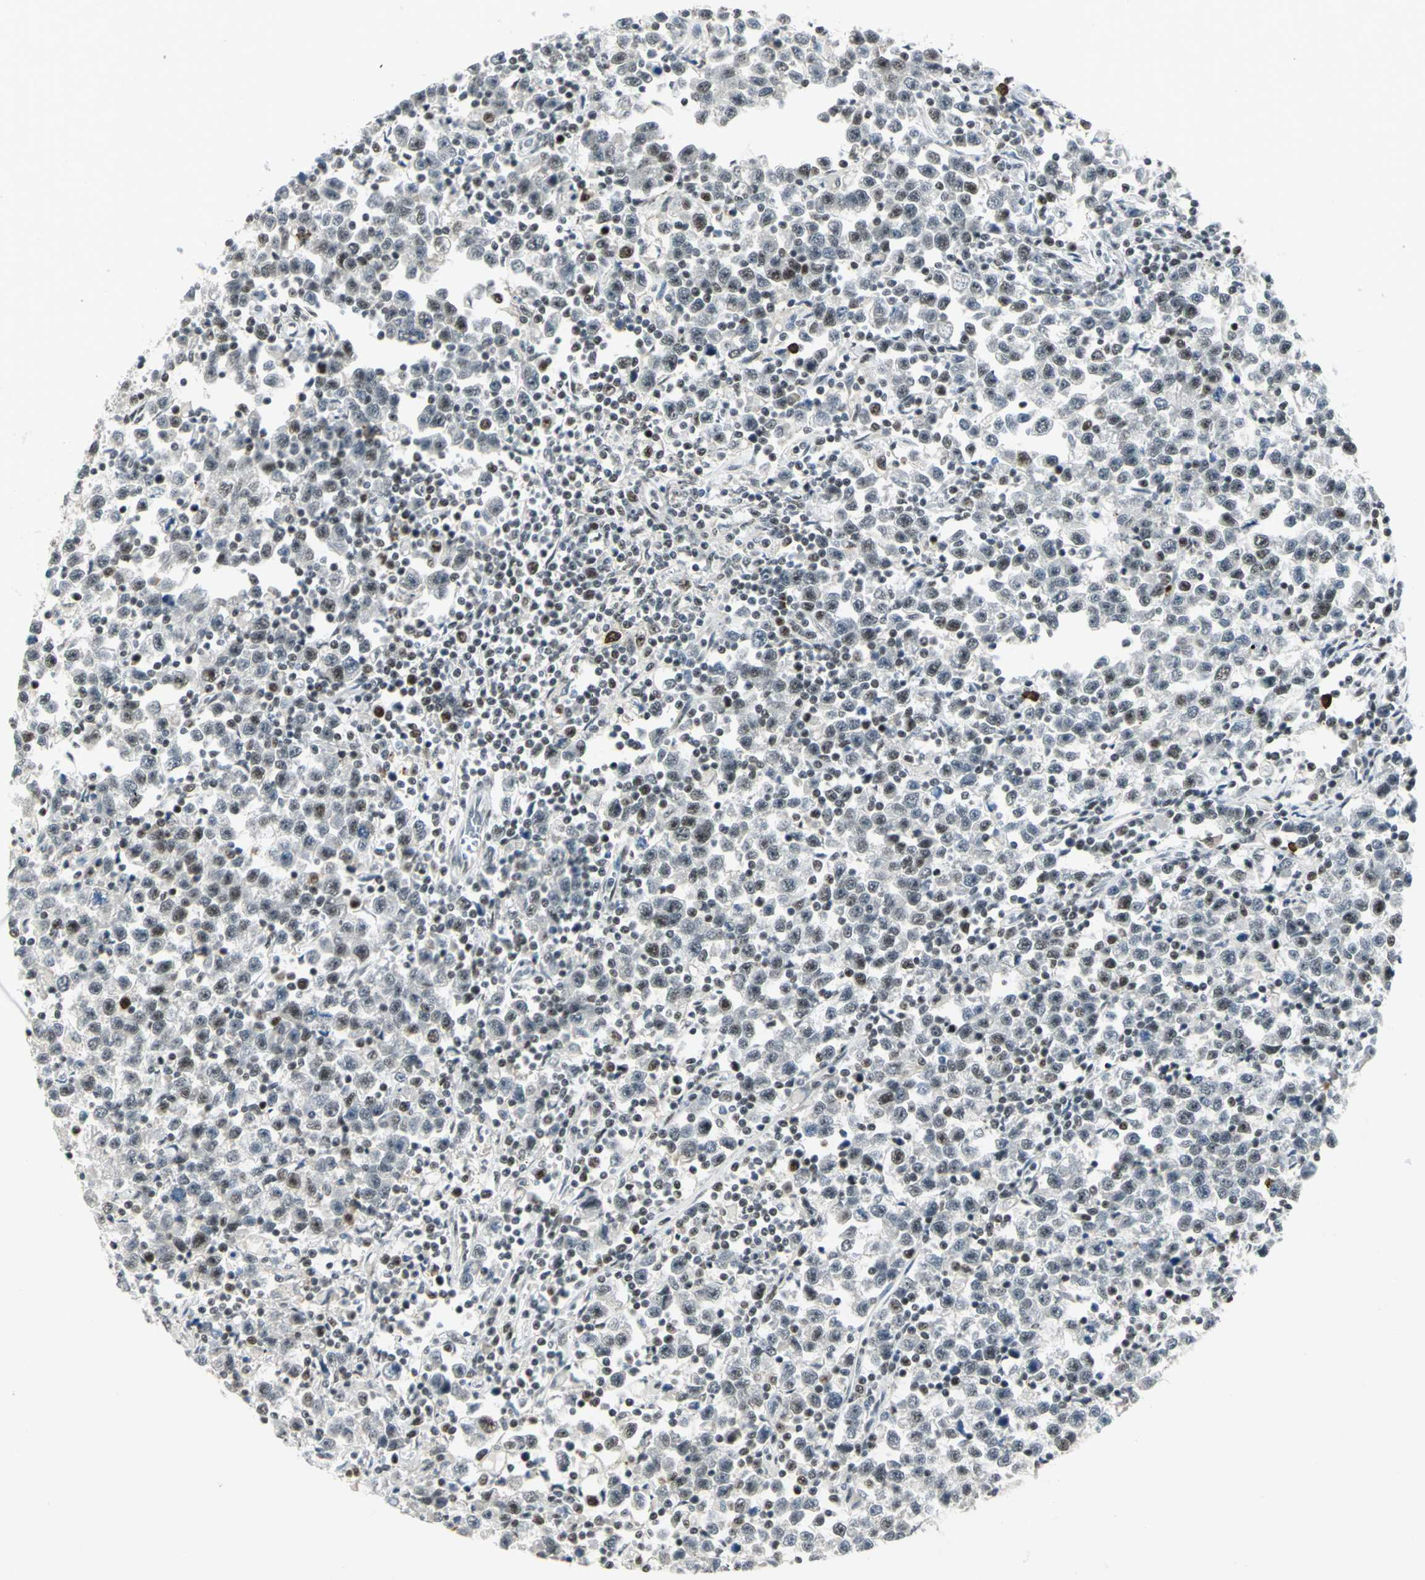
{"staining": {"intensity": "moderate", "quantity": "25%-75%", "location": "nuclear"}, "tissue": "testis cancer", "cell_type": "Tumor cells", "image_type": "cancer", "snomed": [{"axis": "morphology", "description": "Seminoma, NOS"}, {"axis": "topography", "description": "Testis"}], "caption": "Brown immunohistochemical staining in human testis seminoma reveals moderate nuclear staining in about 25%-75% of tumor cells.", "gene": "CCNT1", "patient": {"sex": "male", "age": 43}}